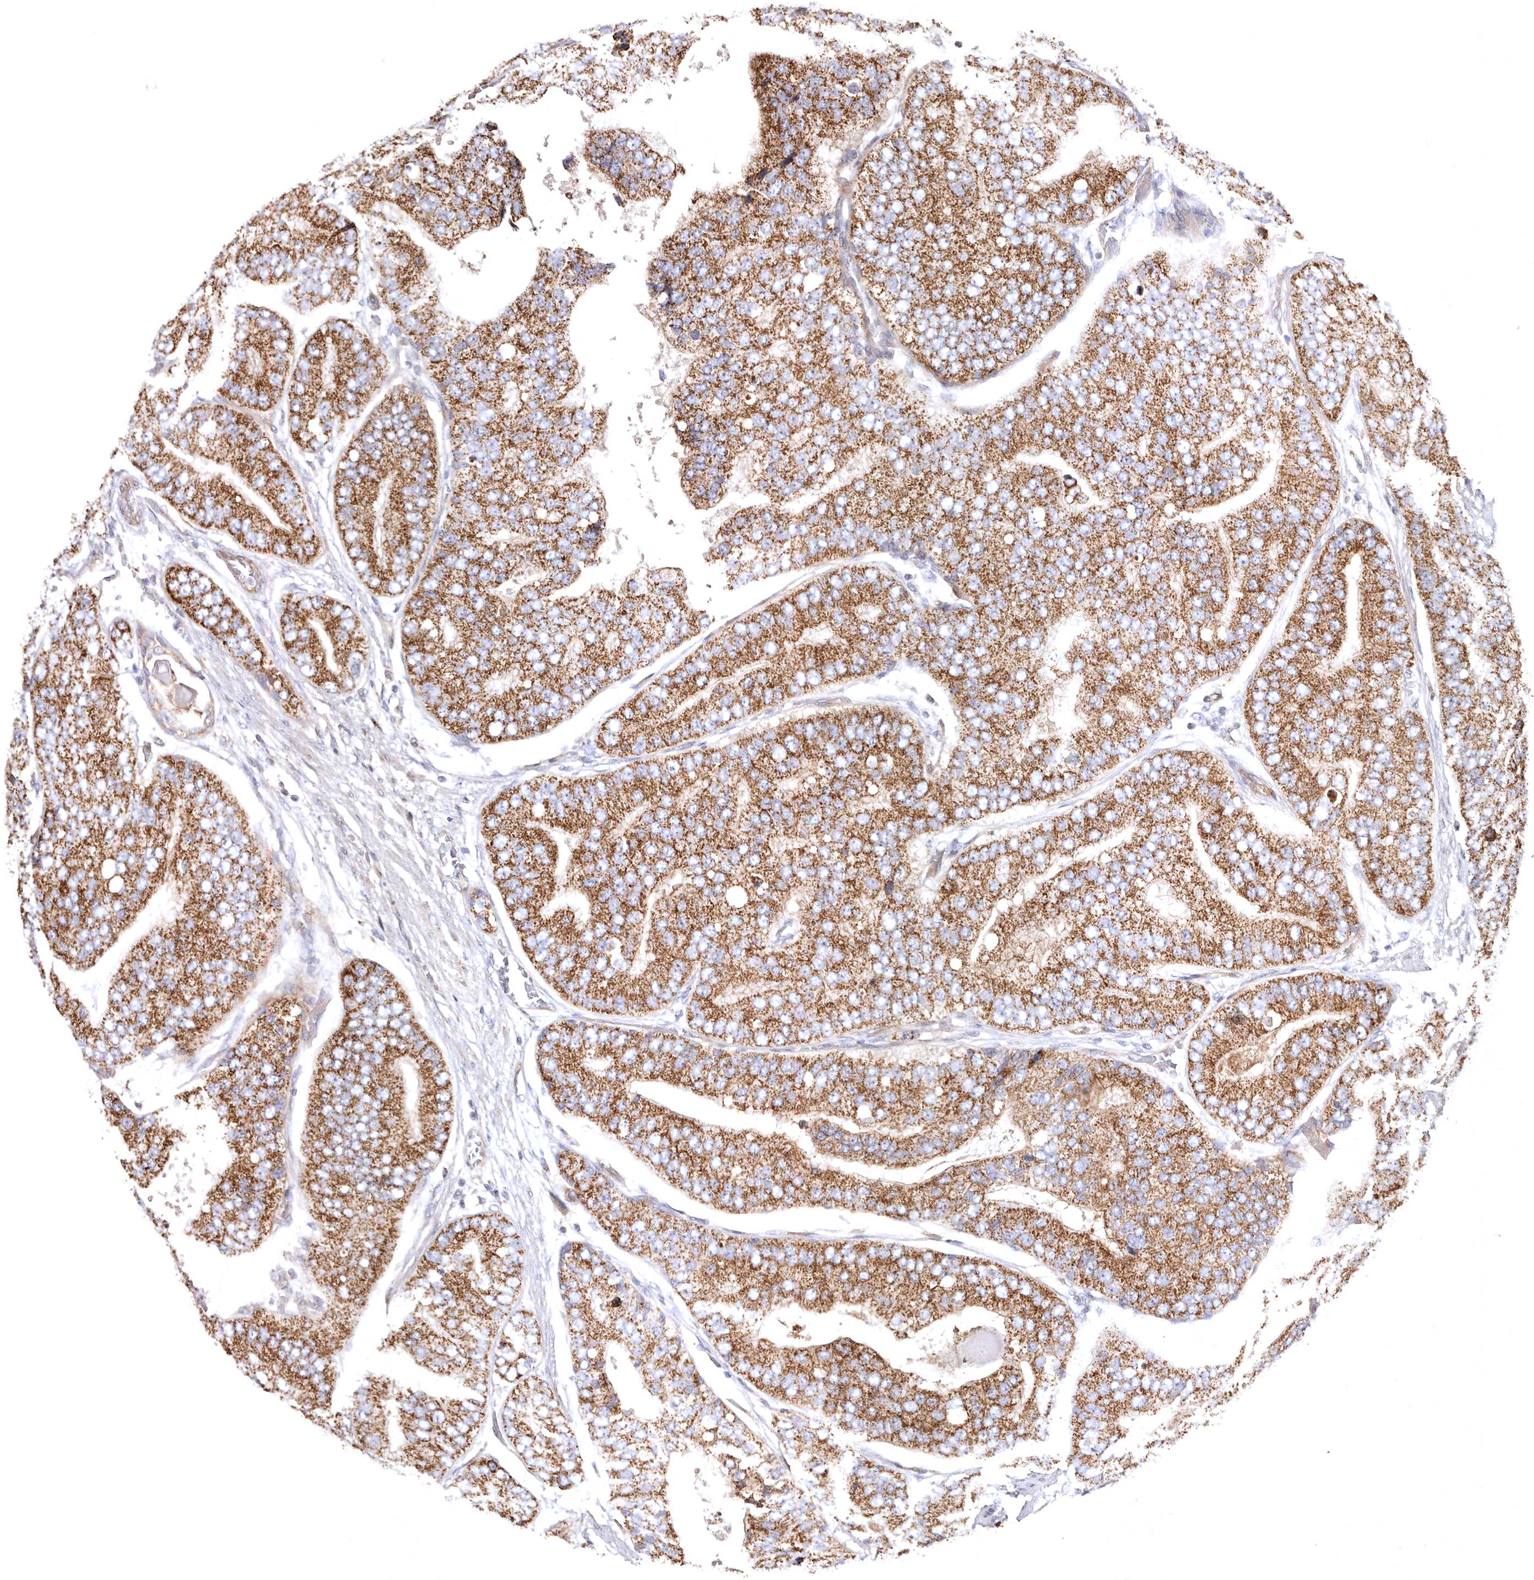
{"staining": {"intensity": "moderate", "quantity": ">75%", "location": "cytoplasmic/membranous"}, "tissue": "prostate cancer", "cell_type": "Tumor cells", "image_type": "cancer", "snomed": [{"axis": "morphology", "description": "Adenocarcinoma, High grade"}, {"axis": "topography", "description": "Prostate"}], "caption": "A medium amount of moderate cytoplasmic/membranous staining is identified in approximately >75% of tumor cells in prostate high-grade adenocarcinoma tissue. The protein of interest is shown in brown color, while the nuclei are stained blue.", "gene": "BAIAP2L1", "patient": {"sex": "male", "age": 70}}